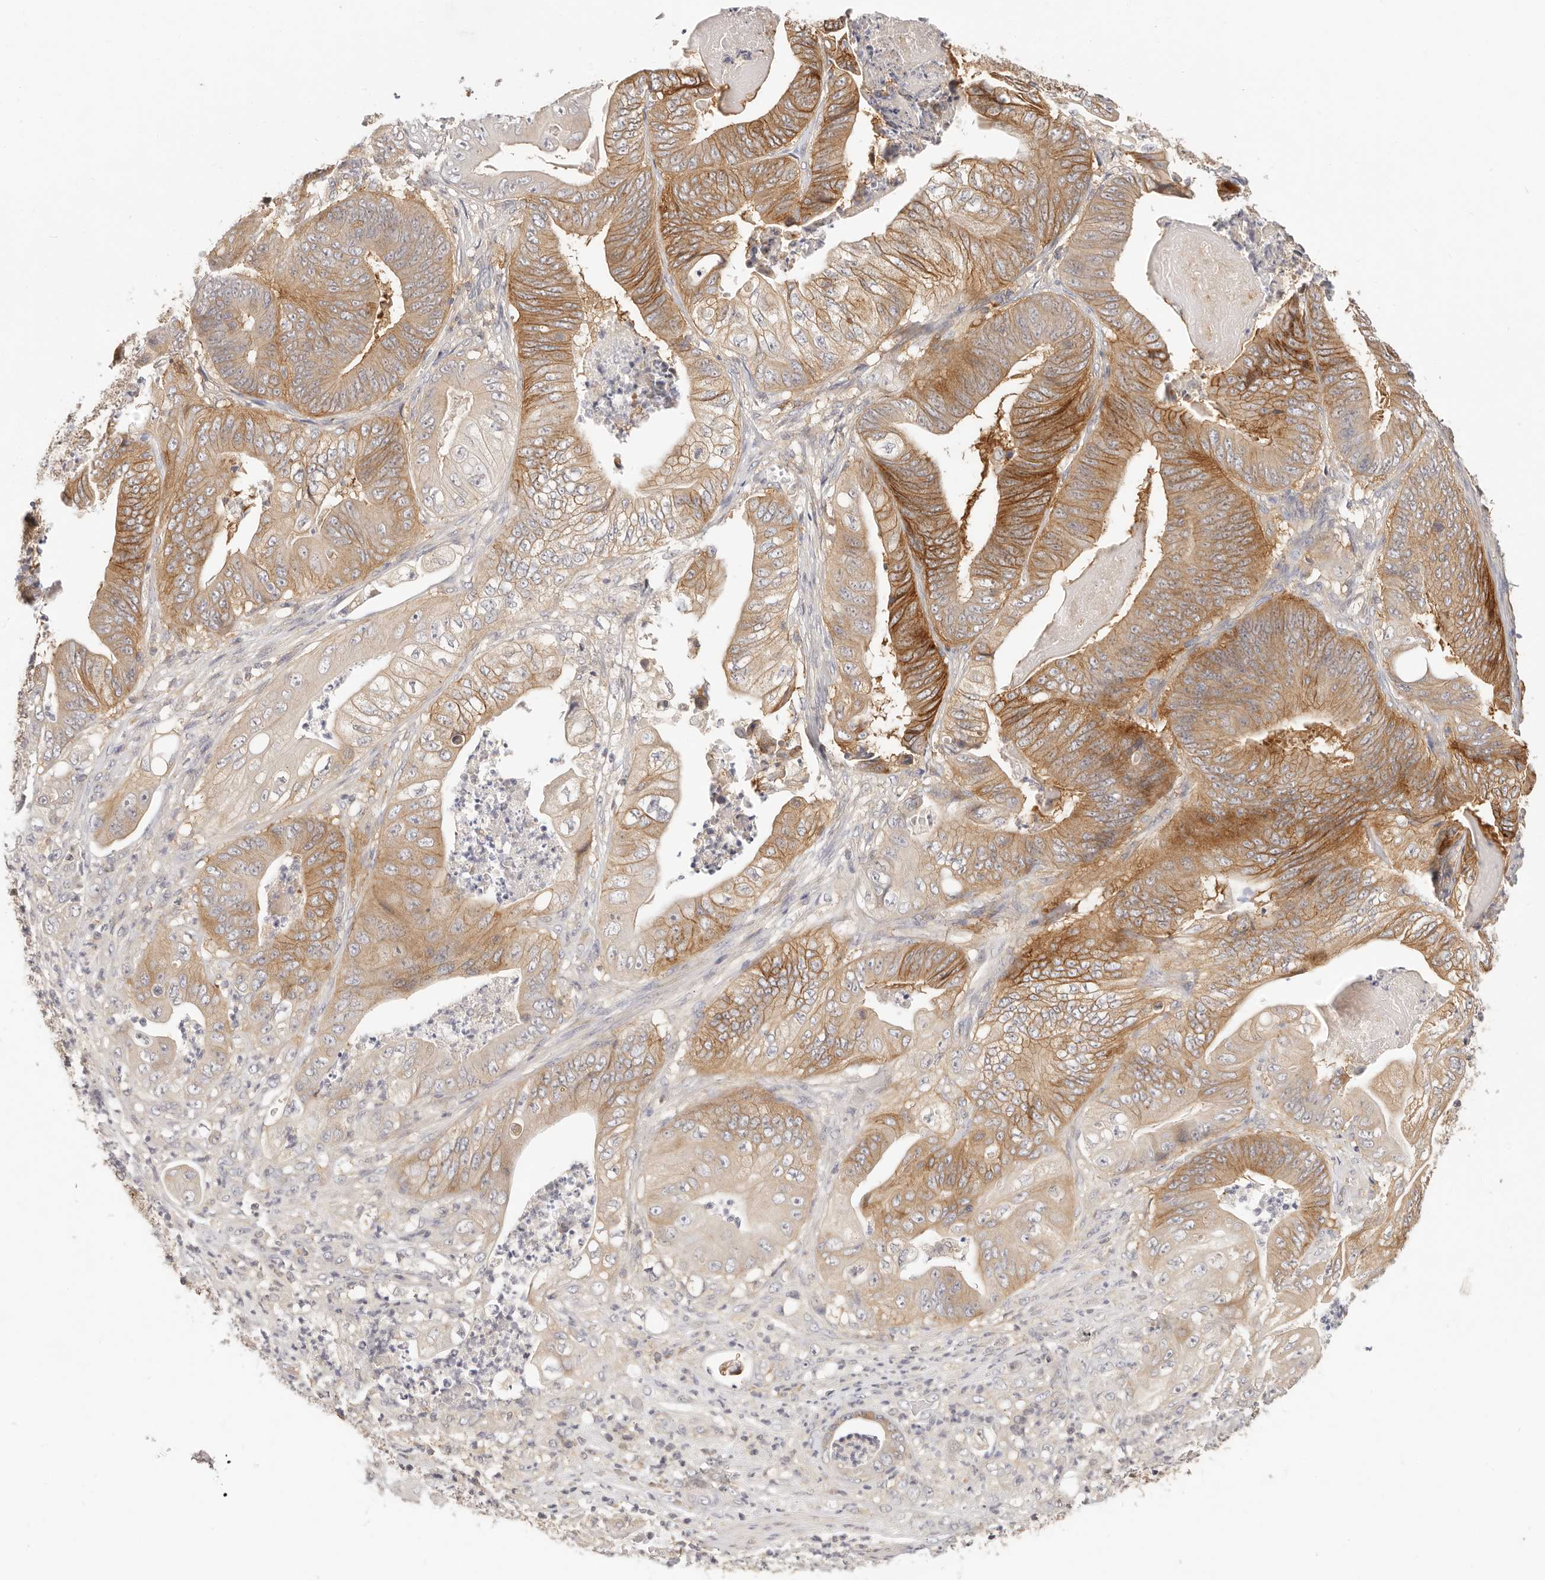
{"staining": {"intensity": "strong", "quantity": "25%-75%", "location": "cytoplasmic/membranous"}, "tissue": "stomach cancer", "cell_type": "Tumor cells", "image_type": "cancer", "snomed": [{"axis": "morphology", "description": "Adenocarcinoma, NOS"}, {"axis": "topography", "description": "Stomach"}], "caption": "Tumor cells exhibit strong cytoplasmic/membranous expression in about 25%-75% of cells in stomach cancer (adenocarcinoma).", "gene": "DTNBP1", "patient": {"sex": "female", "age": 73}}